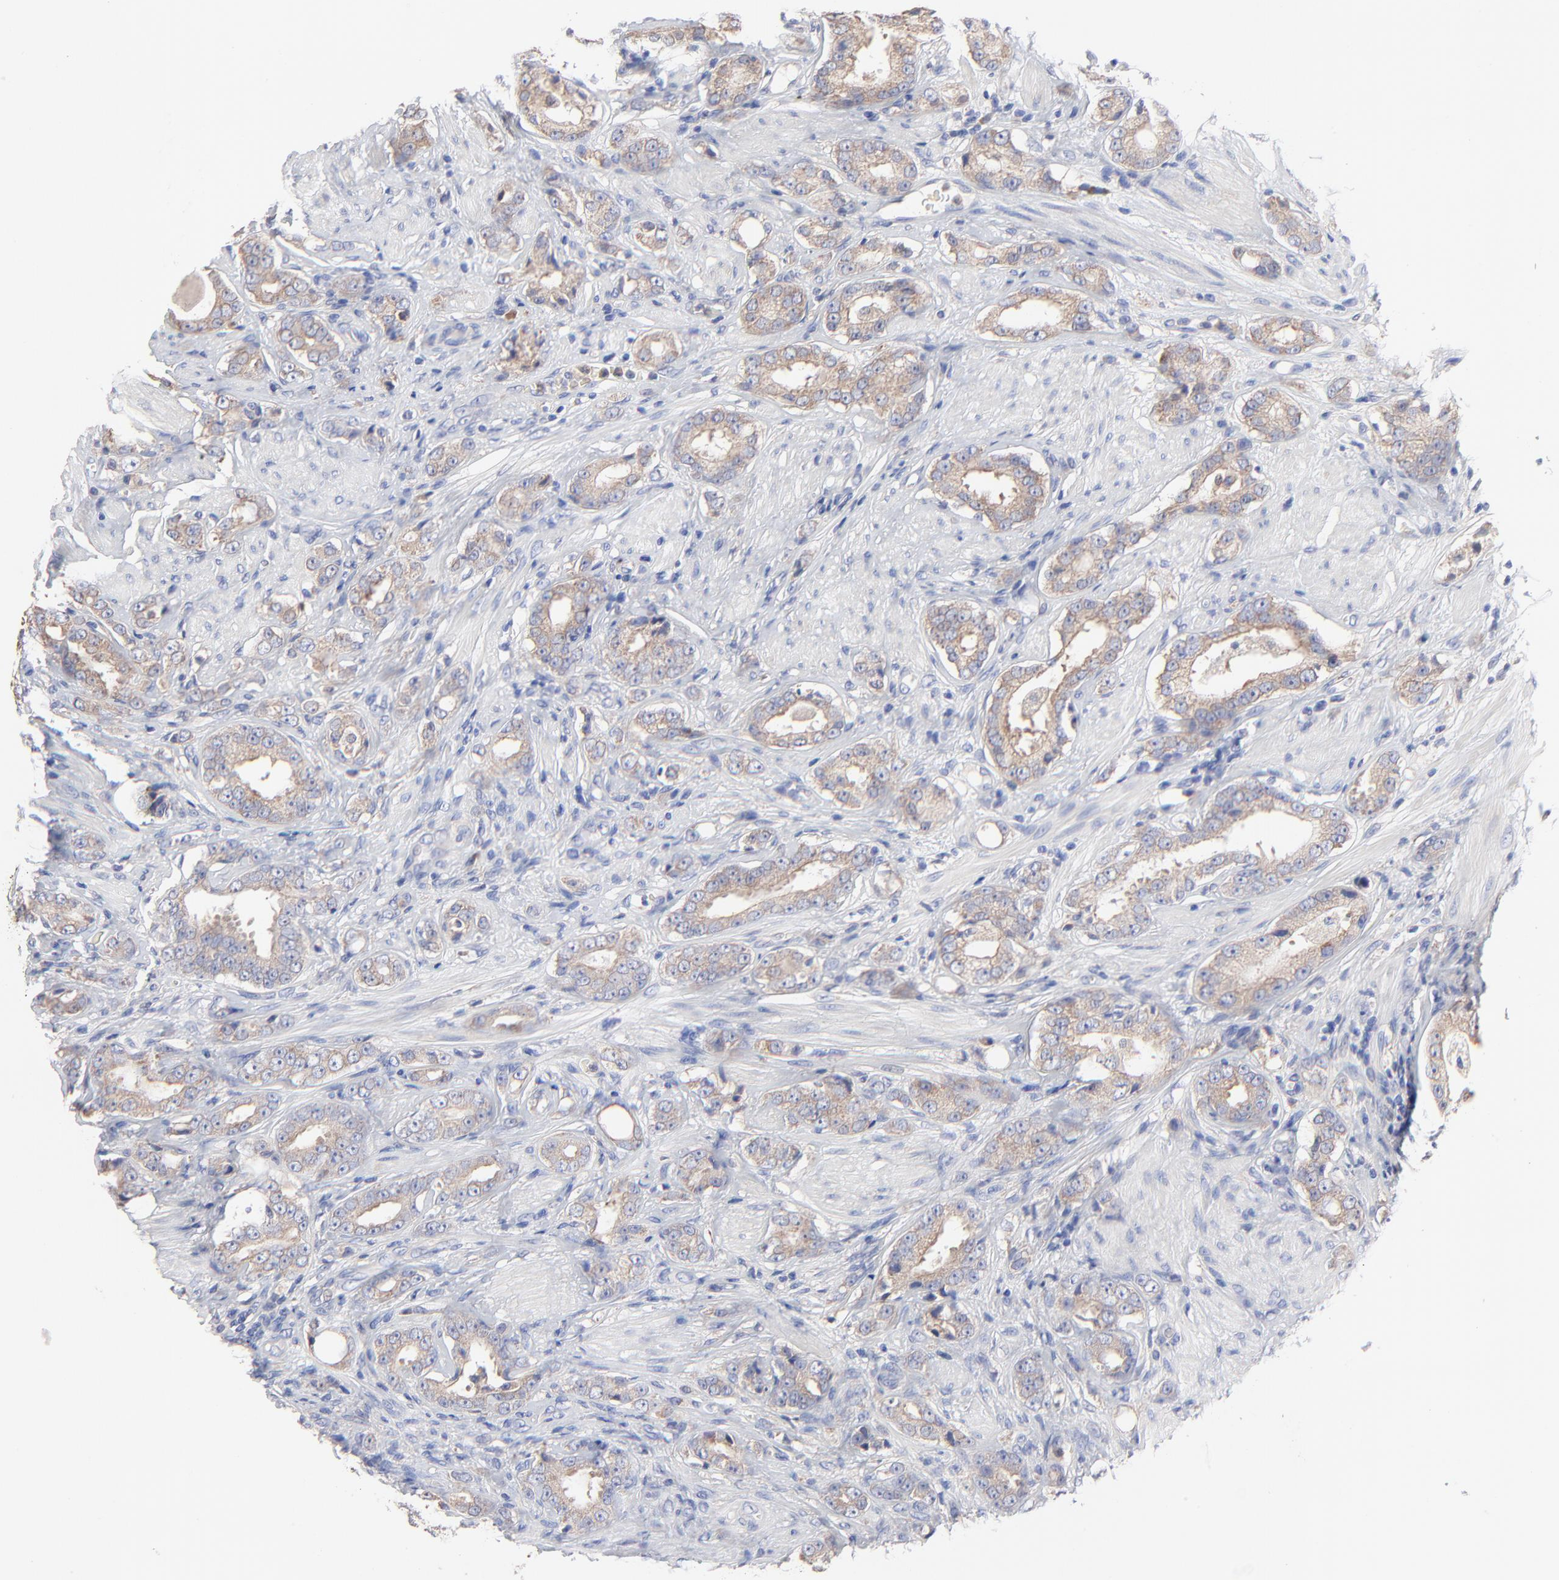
{"staining": {"intensity": "moderate", "quantity": ">75%", "location": "cytoplasmic/membranous"}, "tissue": "prostate cancer", "cell_type": "Tumor cells", "image_type": "cancer", "snomed": [{"axis": "morphology", "description": "Adenocarcinoma, Medium grade"}, {"axis": "topography", "description": "Prostate"}], "caption": "Prostate cancer (adenocarcinoma (medium-grade)) was stained to show a protein in brown. There is medium levels of moderate cytoplasmic/membranous expression in approximately >75% of tumor cells. The protein of interest is stained brown, and the nuclei are stained in blue (DAB IHC with brightfield microscopy, high magnification).", "gene": "PPFIBP2", "patient": {"sex": "male", "age": 53}}